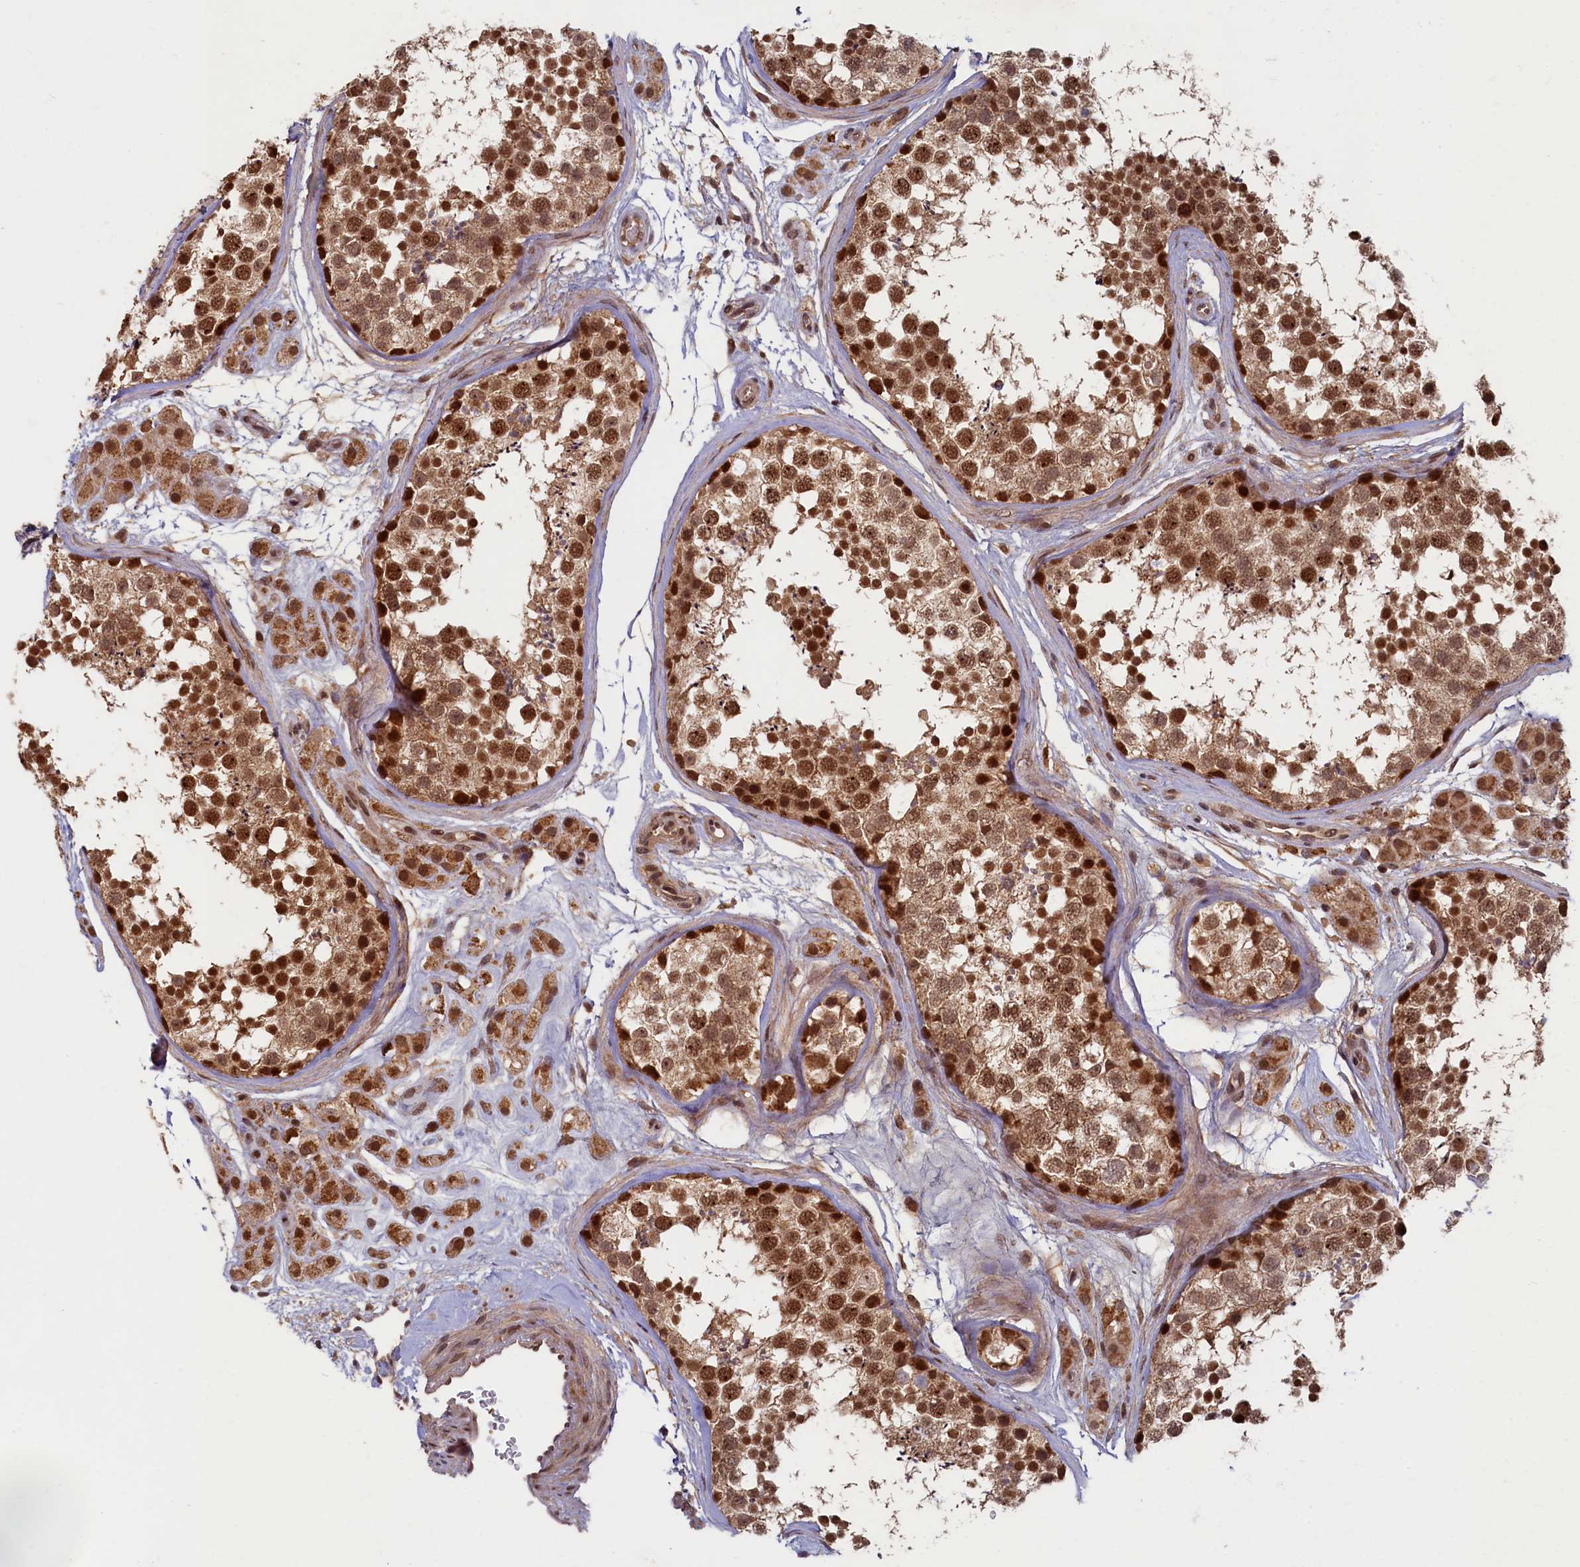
{"staining": {"intensity": "strong", "quantity": ">75%", "location": "nuclear"}, "tissue": "testis", "cell_type": "Cells in seminiferous ducts", "image_type": "normal", "snomed": [{"axis": "morphology", "description": "Normal tissue, NOS"}, {"axis": "topography", "description": "Testis"}], "caption": "Brown immunohistochemical staining in normal testis exhibits strong nuclear staining in about >75% of cells in seminiferous ducts. (Brightfield microscopy of DAB IHC at high magnification).", "gene": "BRCA1", "patient": {"sex": "male", "age": 56}}